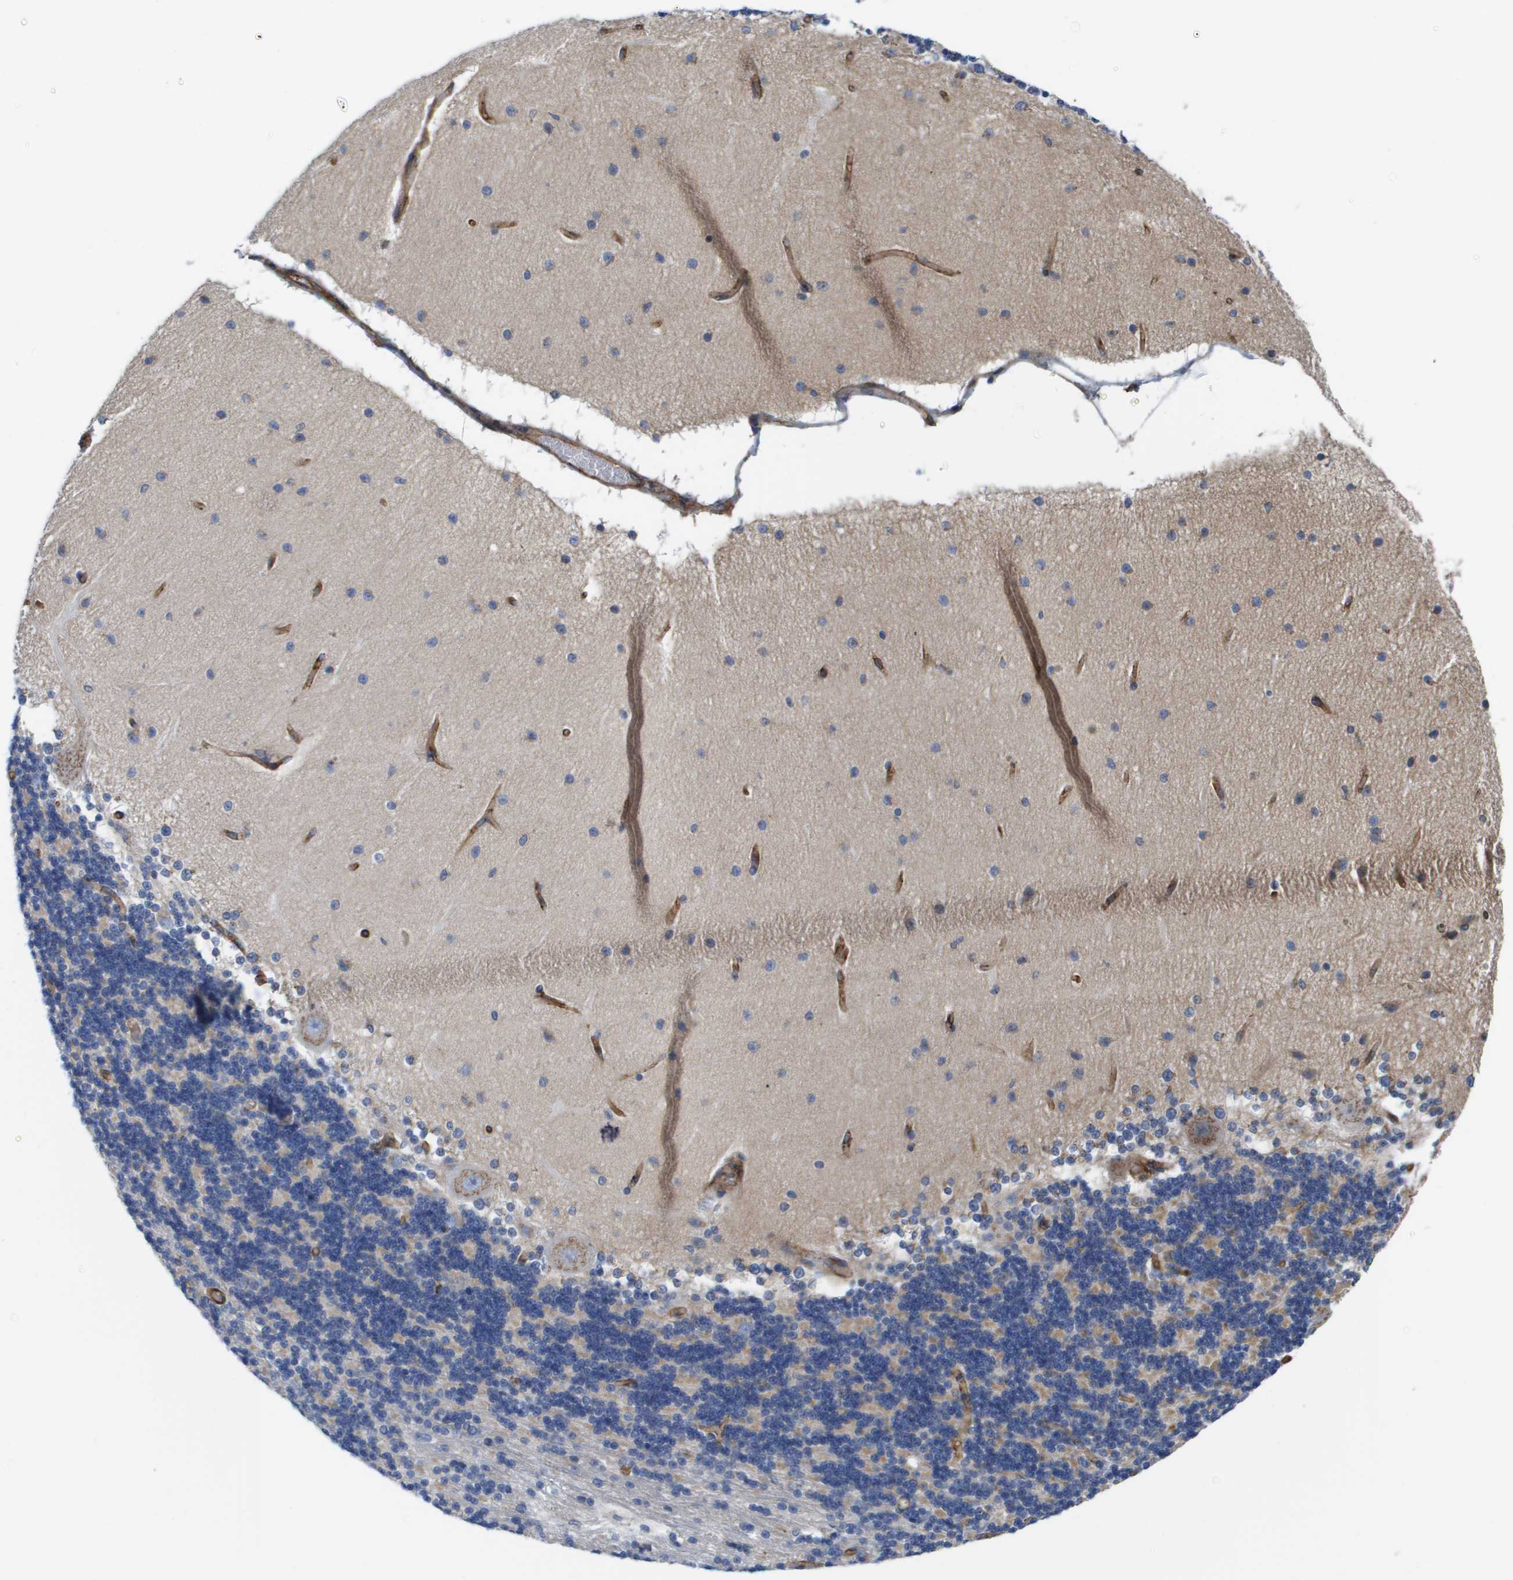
{"staining": {"intensity": "moderate", "quantity": "25%-75%", "location": "cytoplasmic/membranous"}, "tissue": "cerebellum", "cell_type": "Cells in granular layer", "image_type": "normal", "snomed": [{"axis": "morphology", "description": "Normal tissue, NOS"}, {"axis": "topography", "description": "Cerebellum"}], "caption": "A high-resolution micrograph shows IHC staining of unremarkable cerebellum, which displays moderate cytoplasmic/membranous staining in approximately 25%-75% of cells in granular layer. Nuclei are stained in blue.", "gene": "BST2", "patient": {"sex": "female", "age": 54}}